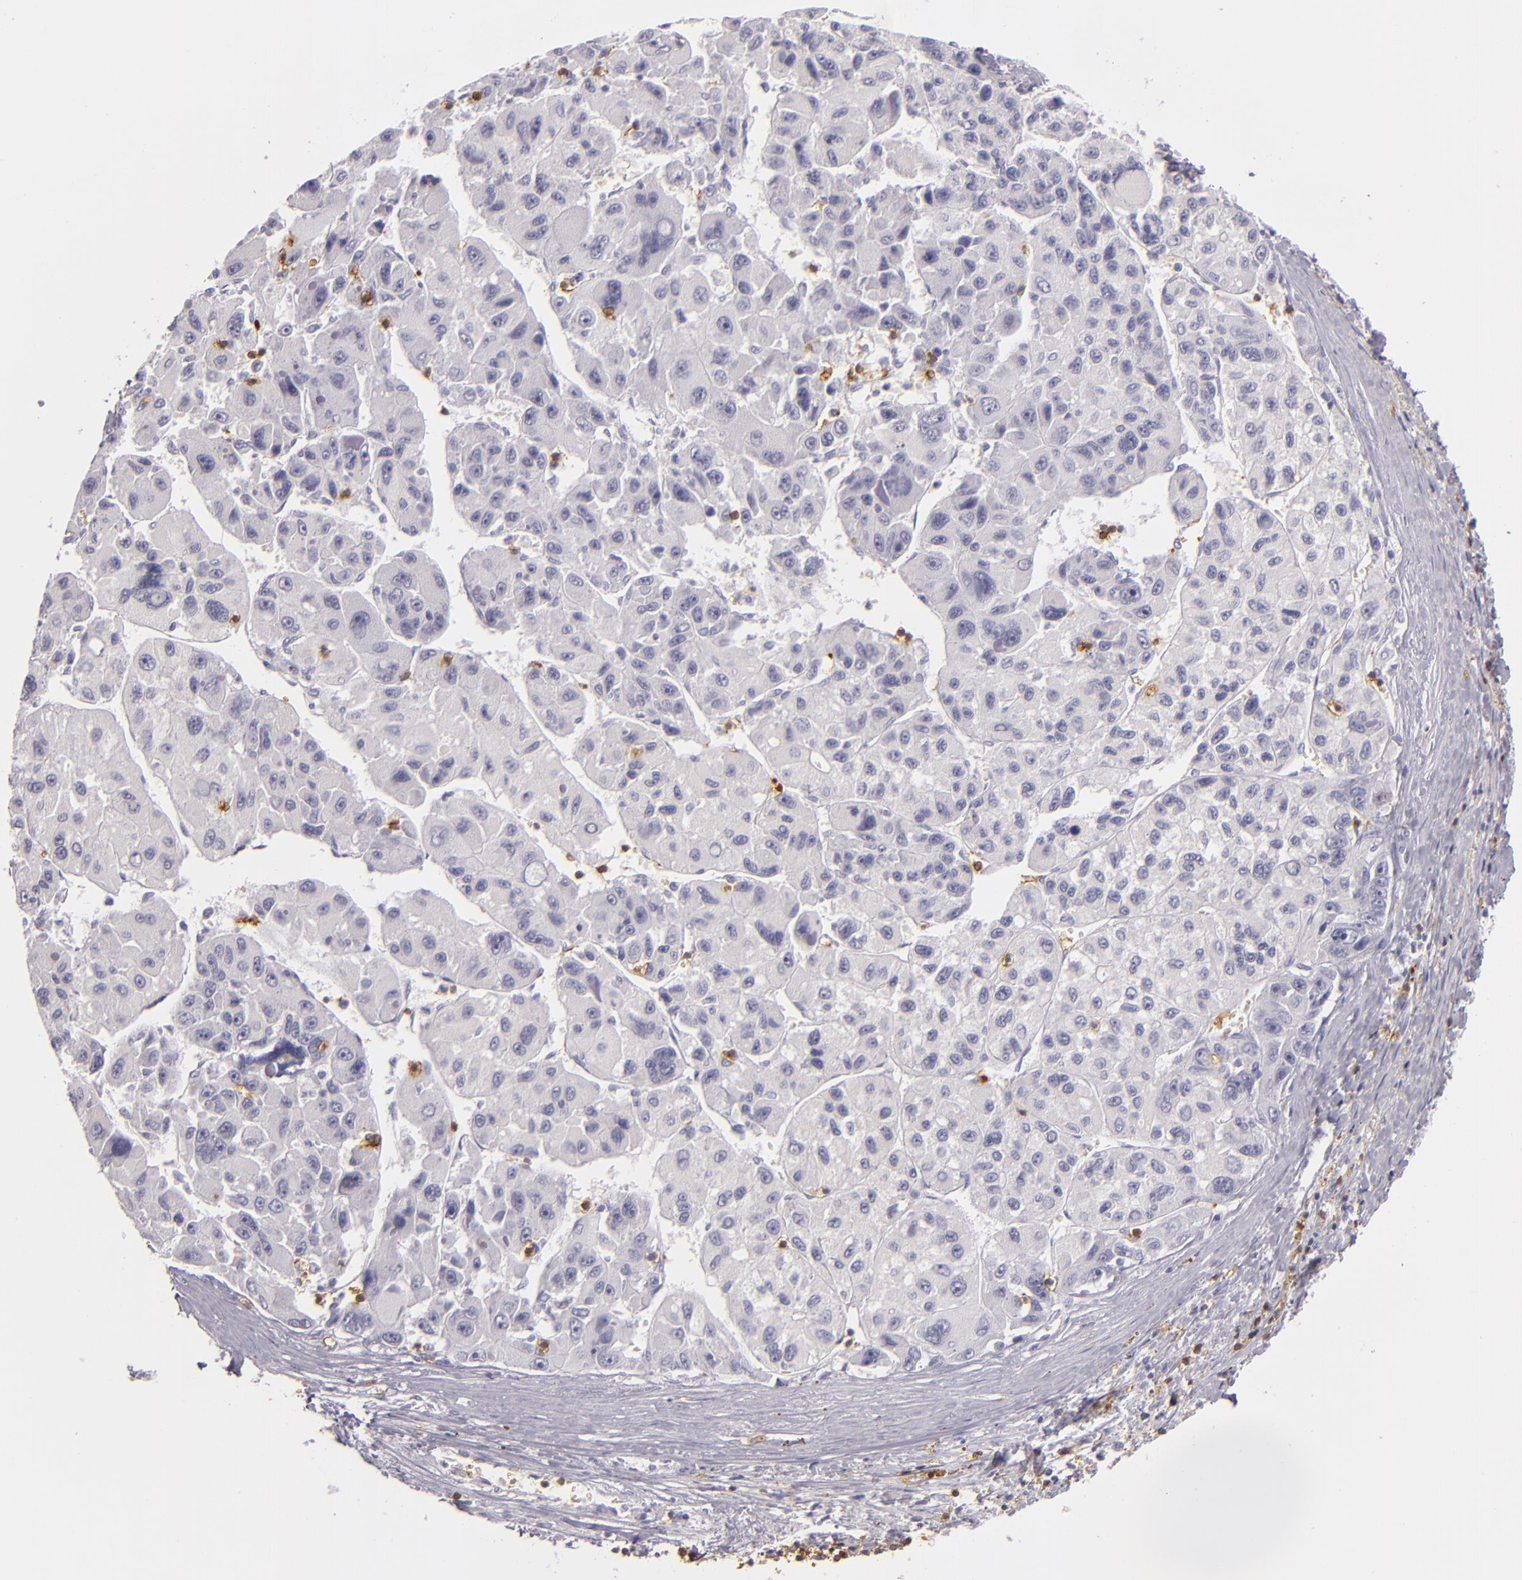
{"staining": {"intensity": "negative", "quantity": "none", "location": "none"}, "tissue": "liver cancer", "cell_type": "Tumor cells", "image_type": "cancer", "snomed": [{"axis": "morphology", "description": "Carcinoma, Hepatocellular, NOS"}, {"axis": "topography", "description": "Liver"}], "caption": "Liver cancer (hepatocellular carcinoma) stained for a protein using immunohistochemistry exhibits no expression tumor cells.", "gene": "LAT", "patient": {"sex": "male", "age": 64}}